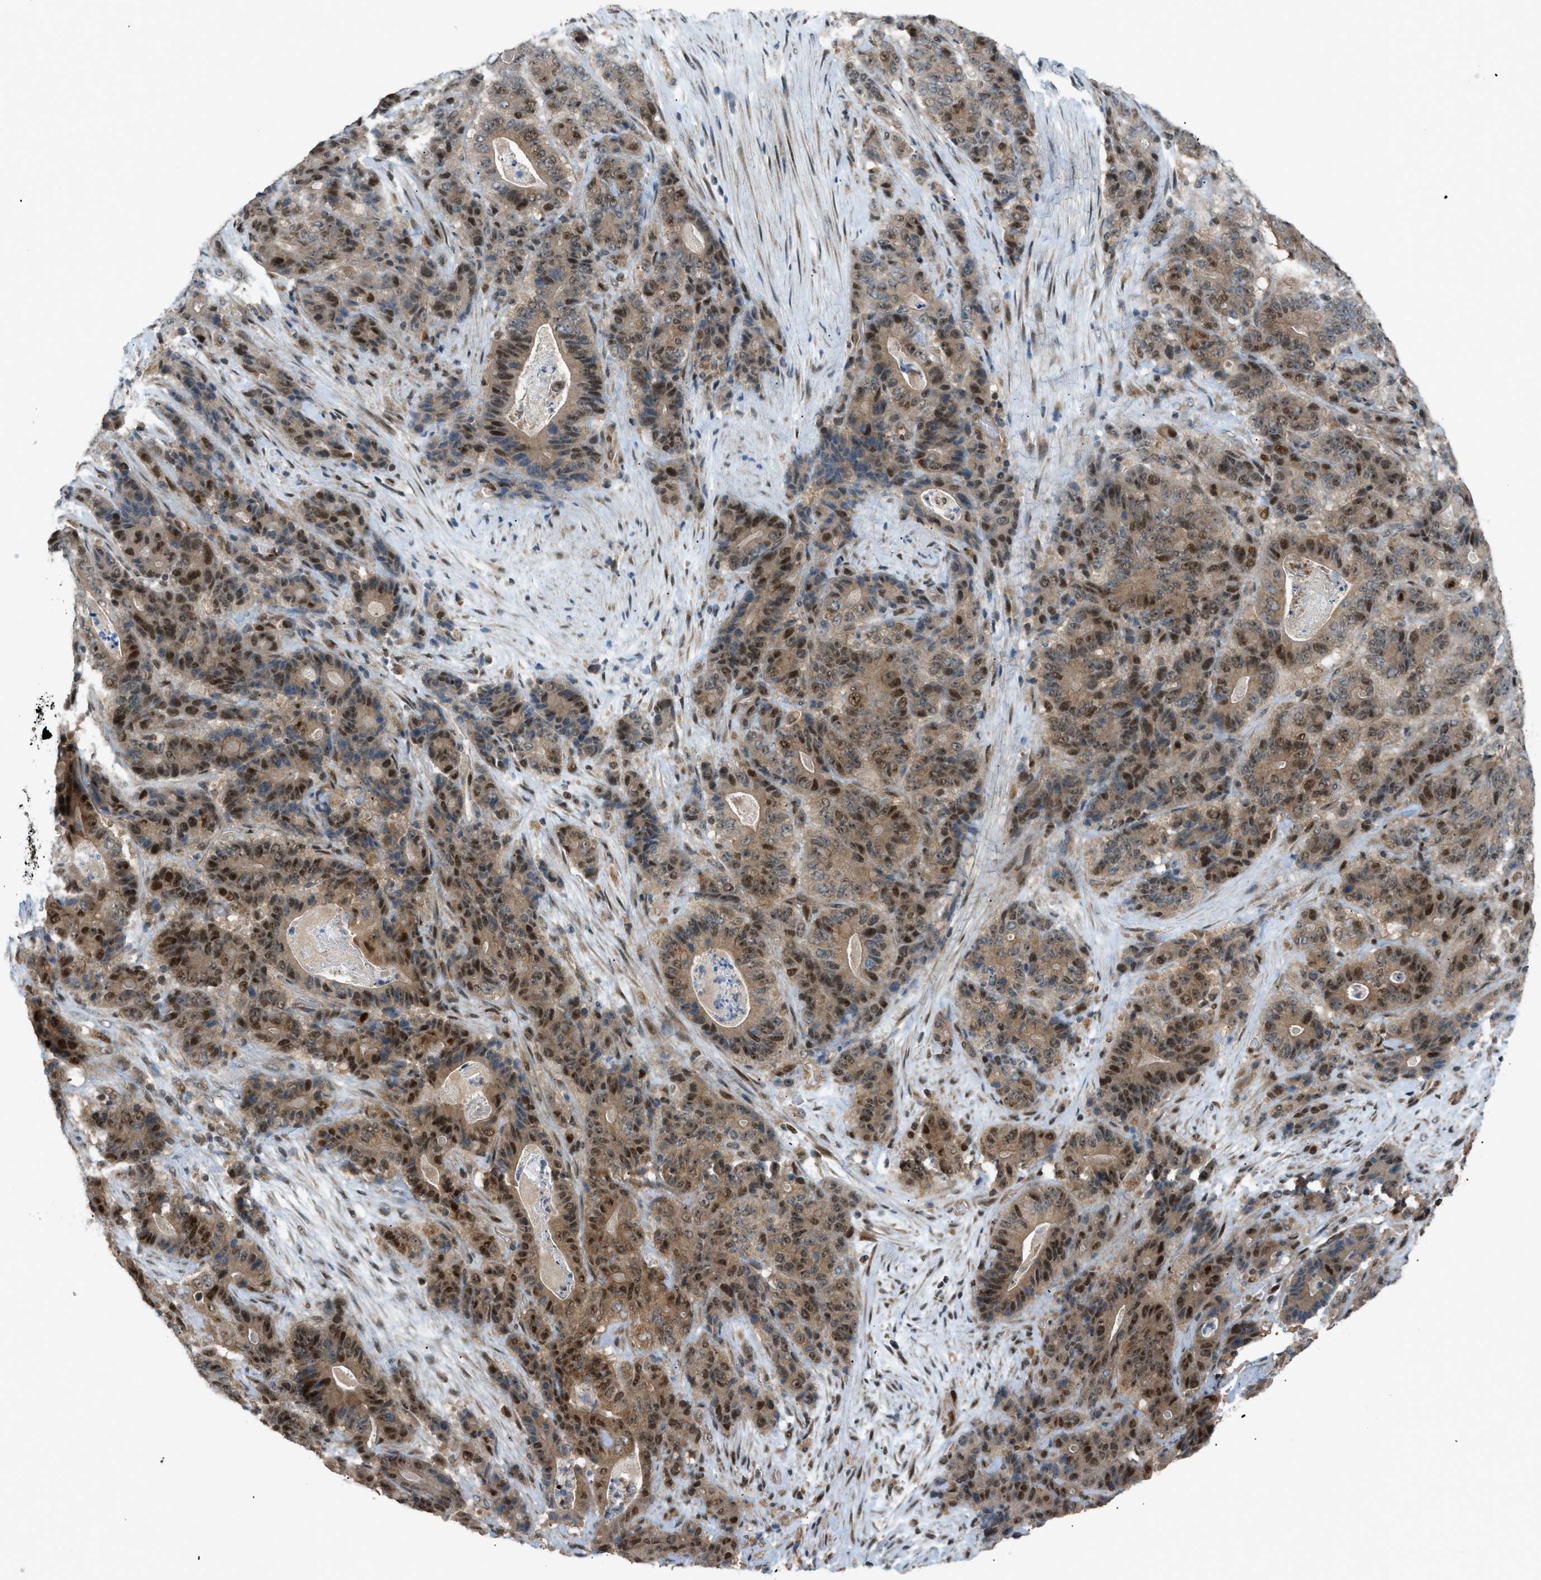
{"staining": {"intensity": "moderate", "quantity": ">75%", "location": "cytoplasmic/membranous,nuclear"}, "tissue": "stomach cancer", "cell_type": "Tumor cells", "image_type": "cancer", "snomed": [{"axis": "morphology", "description": "Adenocarcinoma, NOS"}, {"axis": "topography", "description": "Stomach"}], "caption": "This histopathology image demonstrates immunohistochemistry staining of human stomach cancer, with medium moderate cytoplasmic/membranous and nuclear positivity in approximately >75% of tumor cells.", "gene": "CCDC186", "patient": {"sex": "female", "age": 73}}